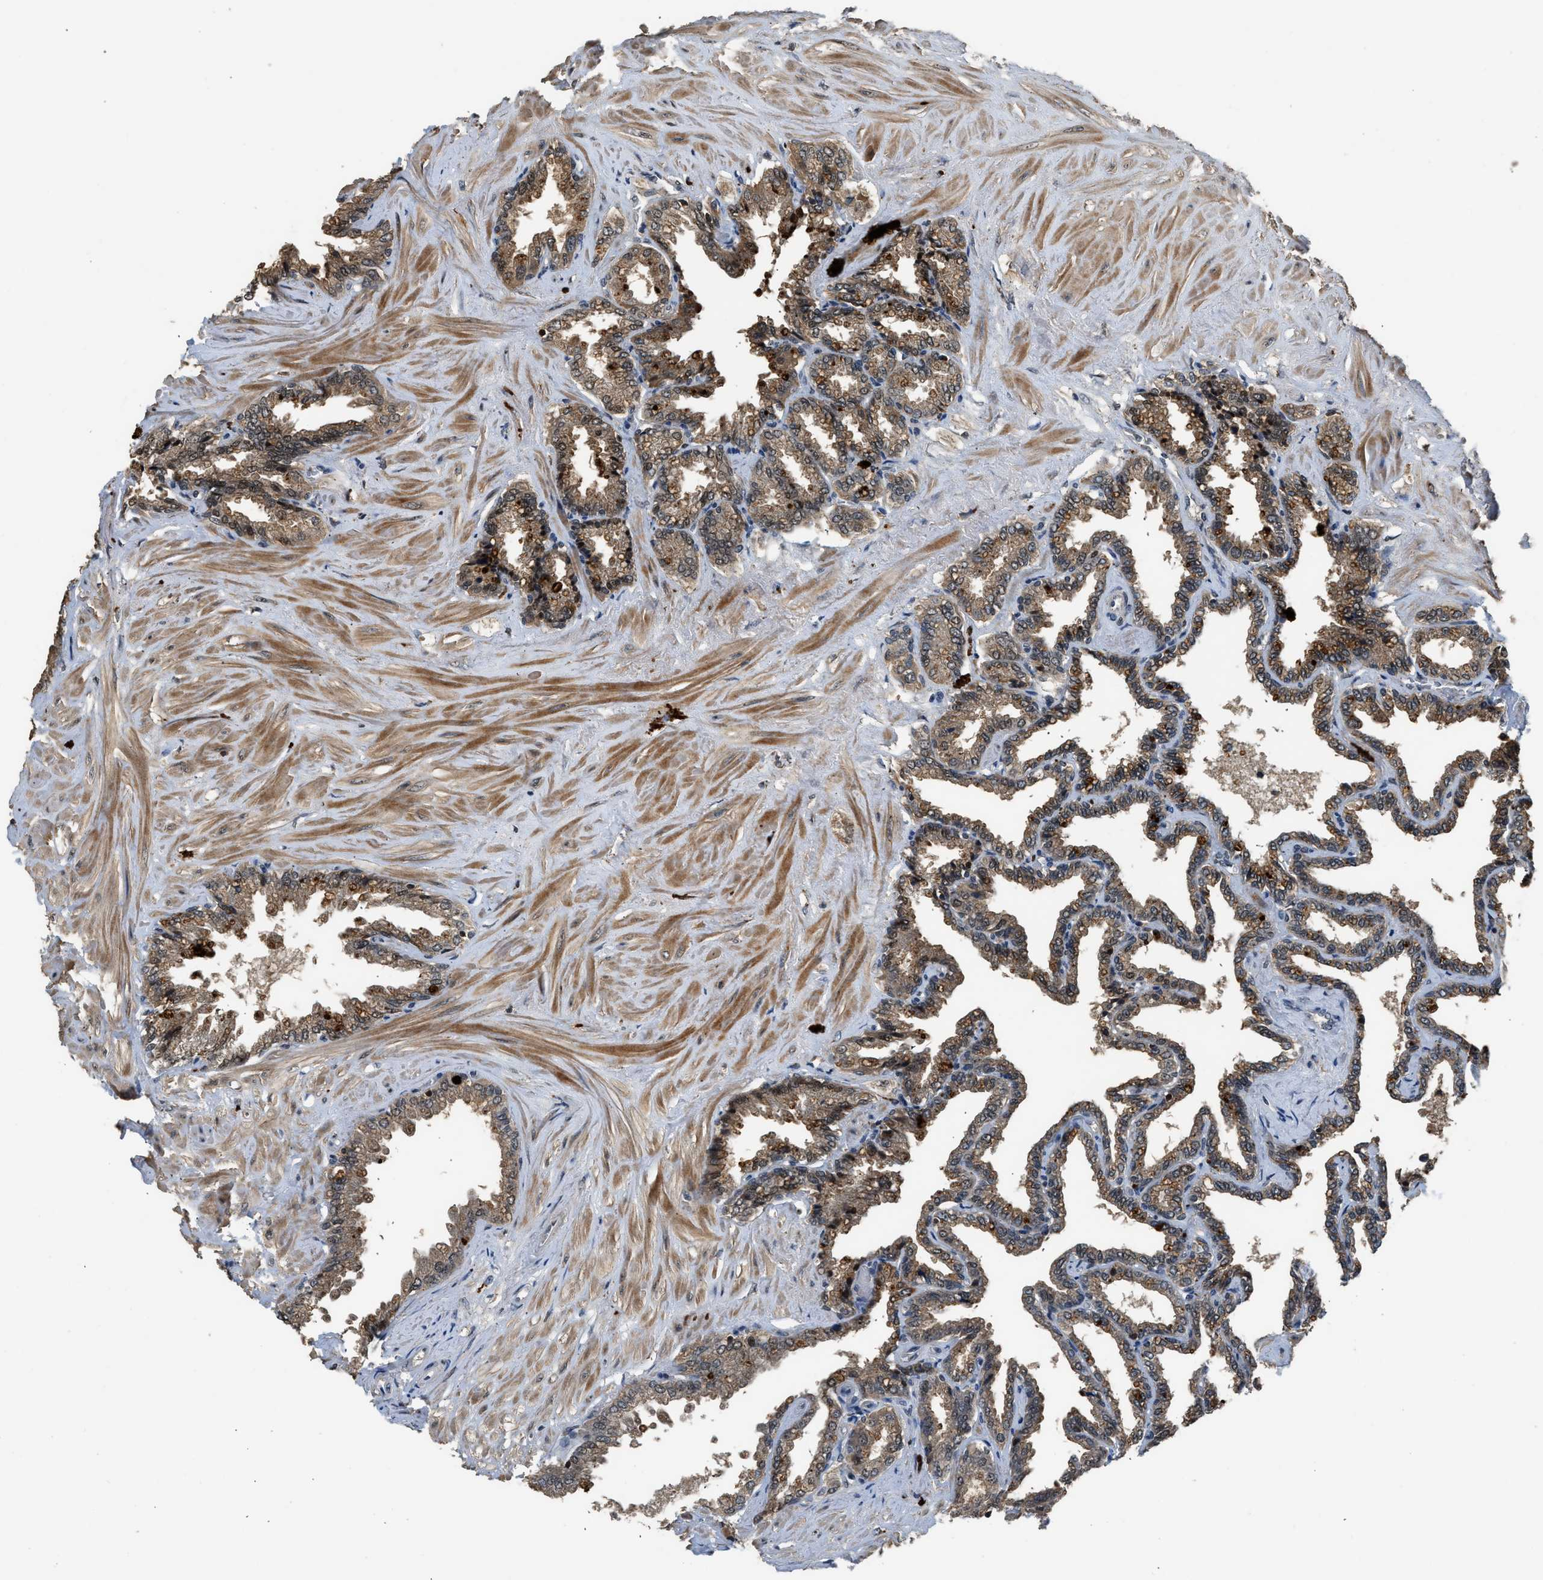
{"staining": {"intensity": "moderate", "quantity": ">75%", "location": "cytoplasmic/membranous"}, "tissue": "seminal vesicle", "cell_type": "Glandular cells", "image_type": "normal", "snomed": [{"axis": "morphology", "description": "Normal tissue, NOS"}, {"axis": "topography", "description": "Seminal veicle"}], "caption": "Moderate cytoplasmic/membranous staining is appreciated in about >75% of glandular cells in unremarkable seminal vesicle.", "gene": "SLC15A4", "patient": {"sex": "male", "age": 46}}